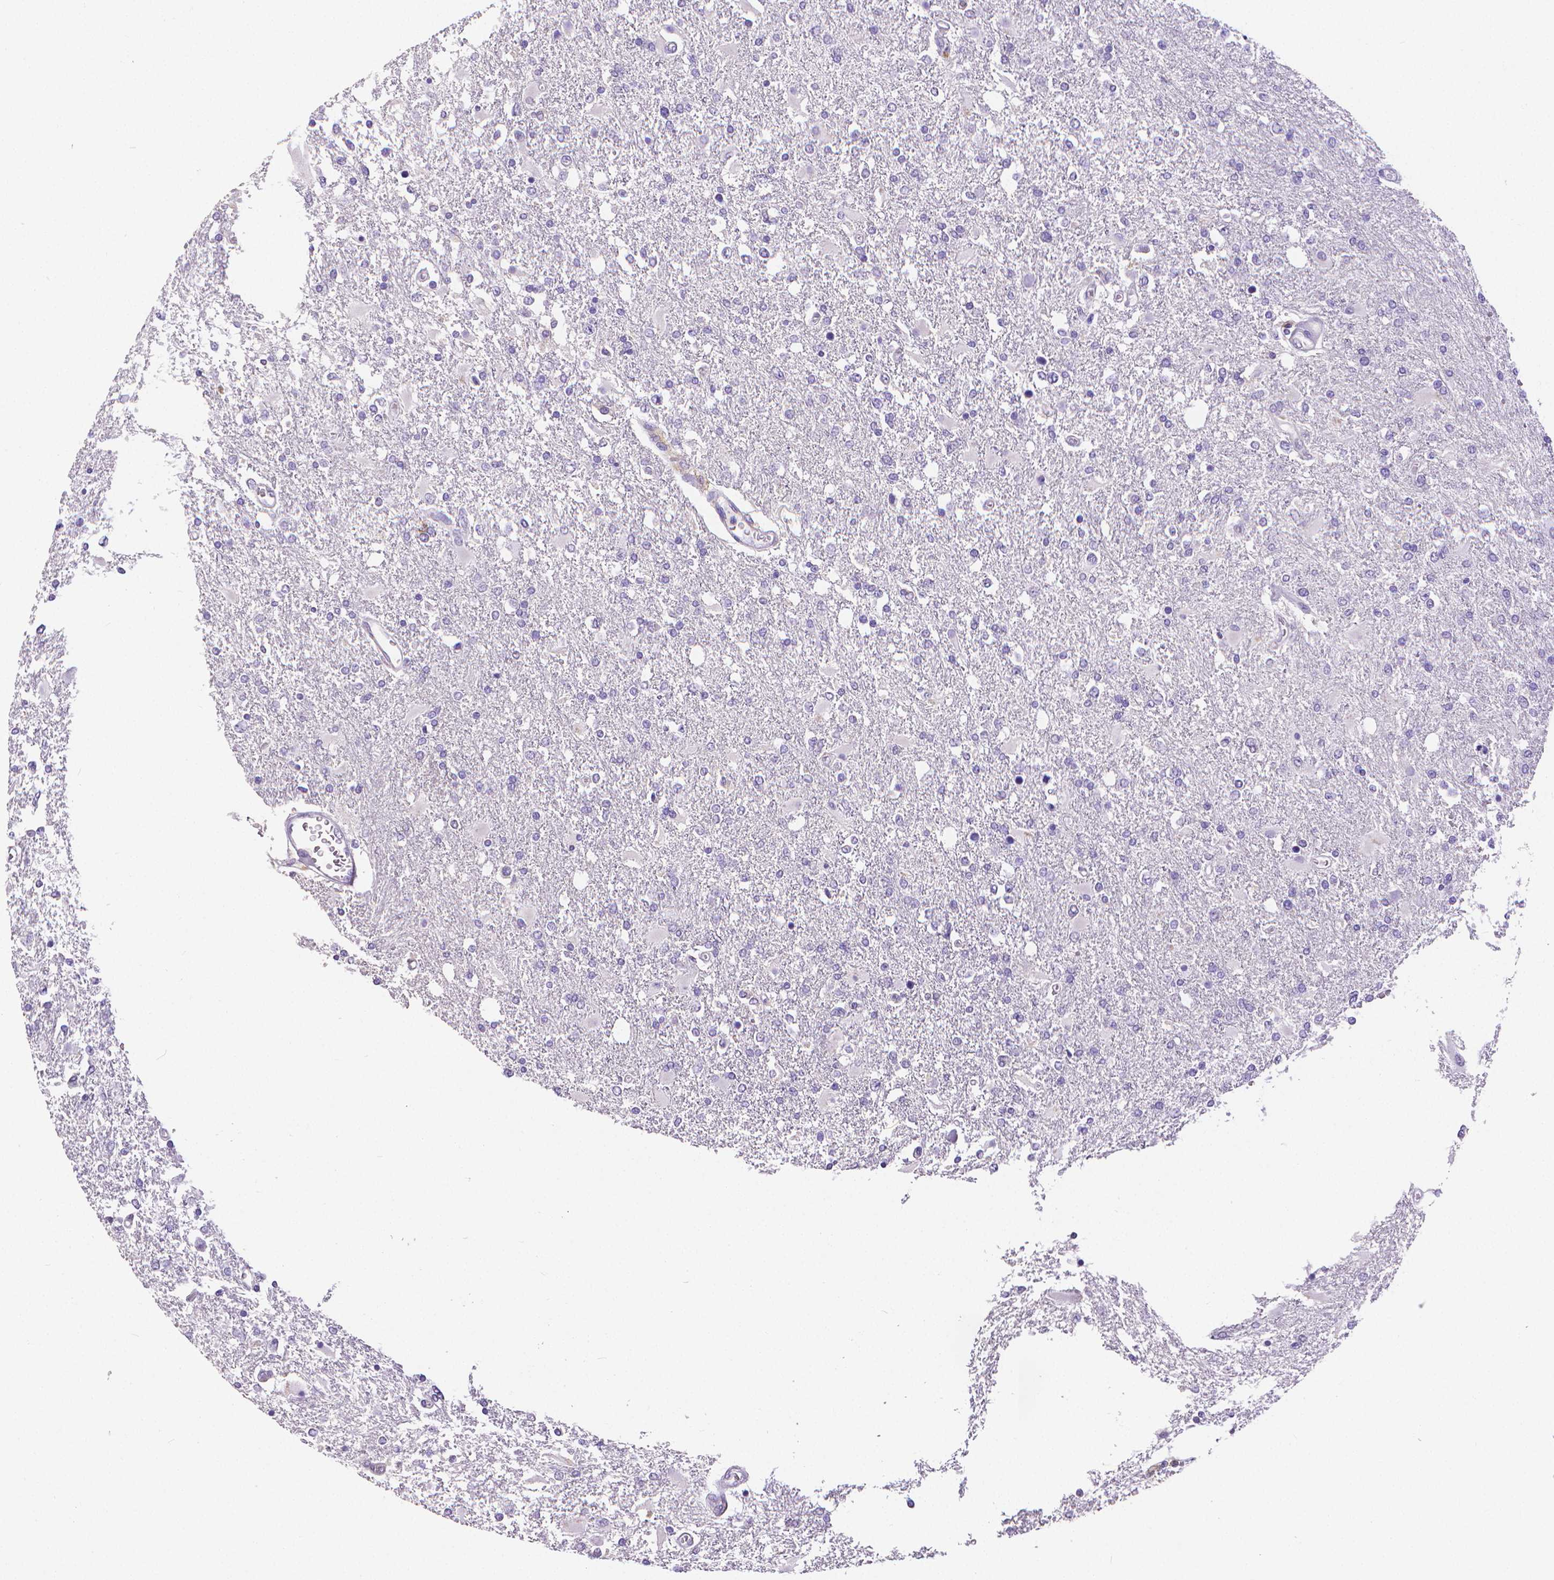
{"staining": {"intensity": "negative", "quantity": "none", "location": "none"}, "tissue": "glioma", "cell_type": "Tumor cells", "image_type": "cancer", "snomed": [{"axis": "morphology", "description": "Glioma, malignant, High grade"}, {"axis": "topography", "description": "Cerebral cortex"}], "caption": "Glioma was stained to show a protein in brown. There is no significant expression in tumor cells. (DAB immunohistochemistry (IHC) with hematoxylin counter stain).", "gene": "CD4", "patient": {"sex": "male", "age": 79}}